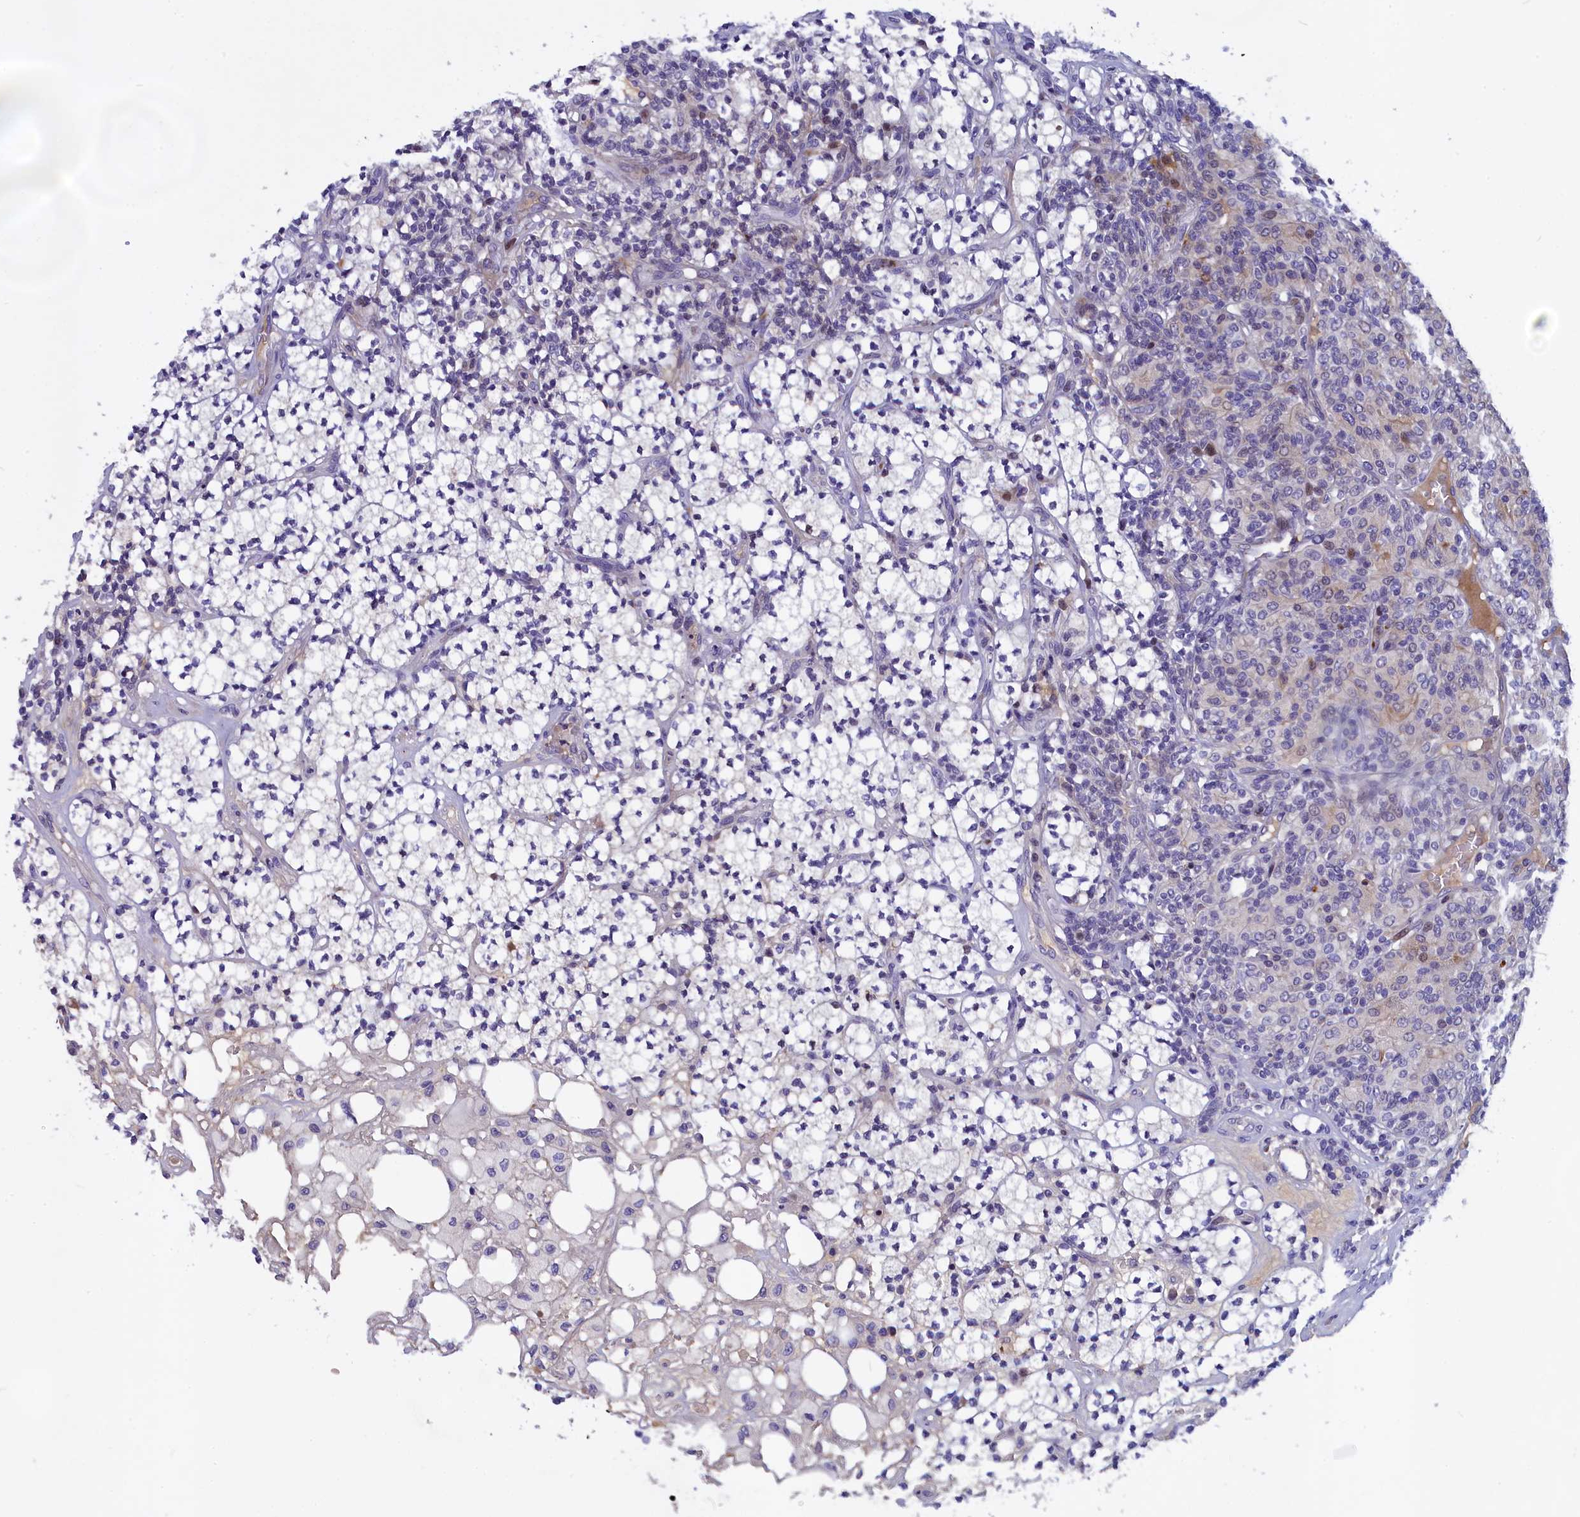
{"staining": {"intensity": "negative", "quantity": "none", "location": "none"}, "tissue": "renal cancer", "cell_type": "Tumor cells", "image_type": "cancer", "snomed": [{"axis": "morphology", "description": "Adenocarcinoma, NOS"}, {"axis": "topography", "description": "Kidney"}], "caption": "Tumor cells are negative for protein expression in human renal cancer.", "gene": "NKPD1", "patient": {"sex": "male", "age": 77}}